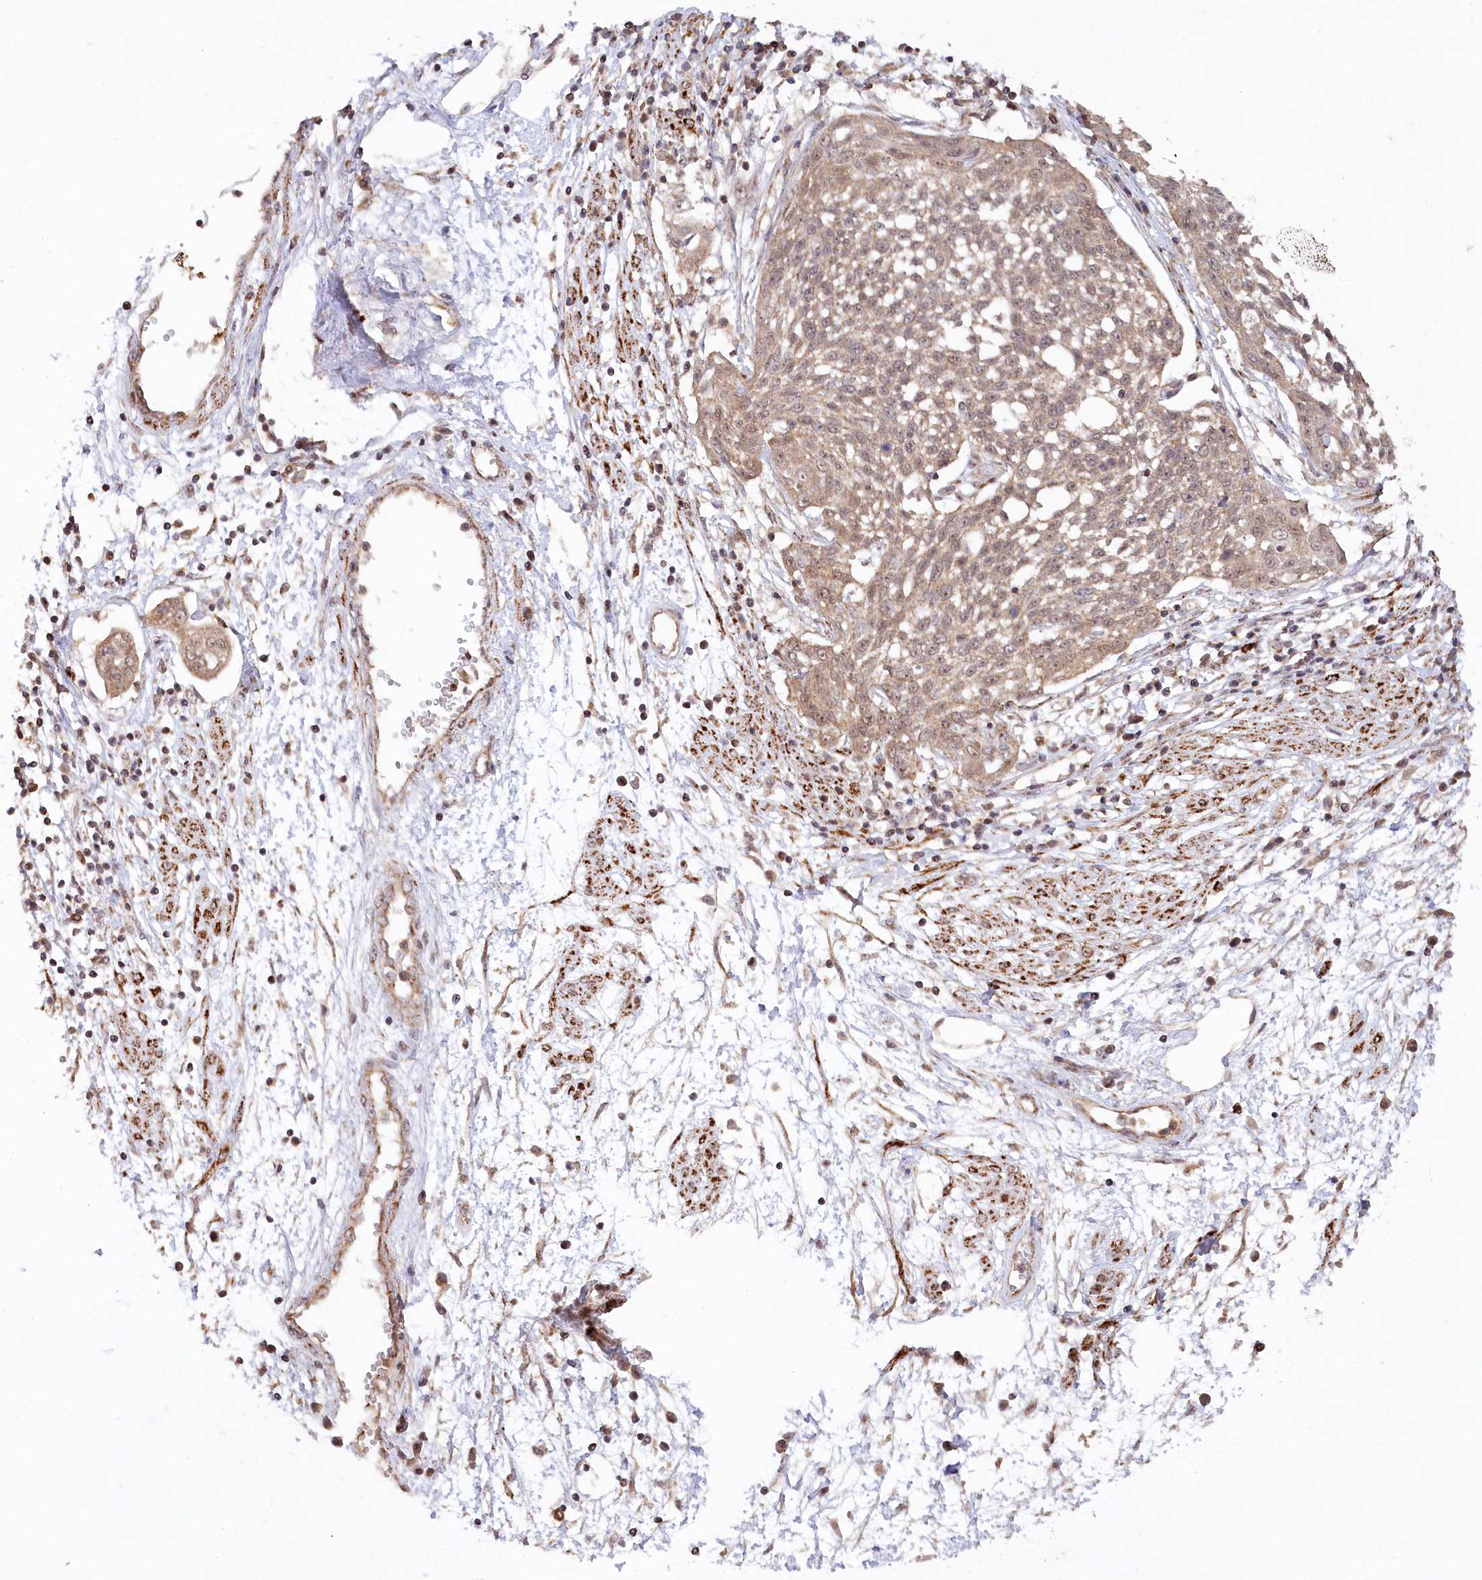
{"staining": {"intensity": "weak", "quantity": "25%-75%", "location": "cytoplasmic/membranous"}, "tissue": "cervical cancer", "cell_type": "Tumor cells", "image_type": "cancer", "snomed": [{"axis": "morphology", "description": "Squamous cell carcinoma, NOS"}, {"axis": "topography", "description": "Cervix"}], "caption": "Immunohistochemistry (IHC) staining of cervical squamous cell carcinoma, which exhibits low levels of weak cytoplasmic/membranous staining in approximately 25%-75% of tumor cells indicating weak cytoplasmic/membranous protein expression. The staining was performed using DAB (brown) for protein detection and nuclei were counterstained in hematoxylin (blue).", "gene": "RTN4IP1", "patient": {"sex": "female", "age": 34}}